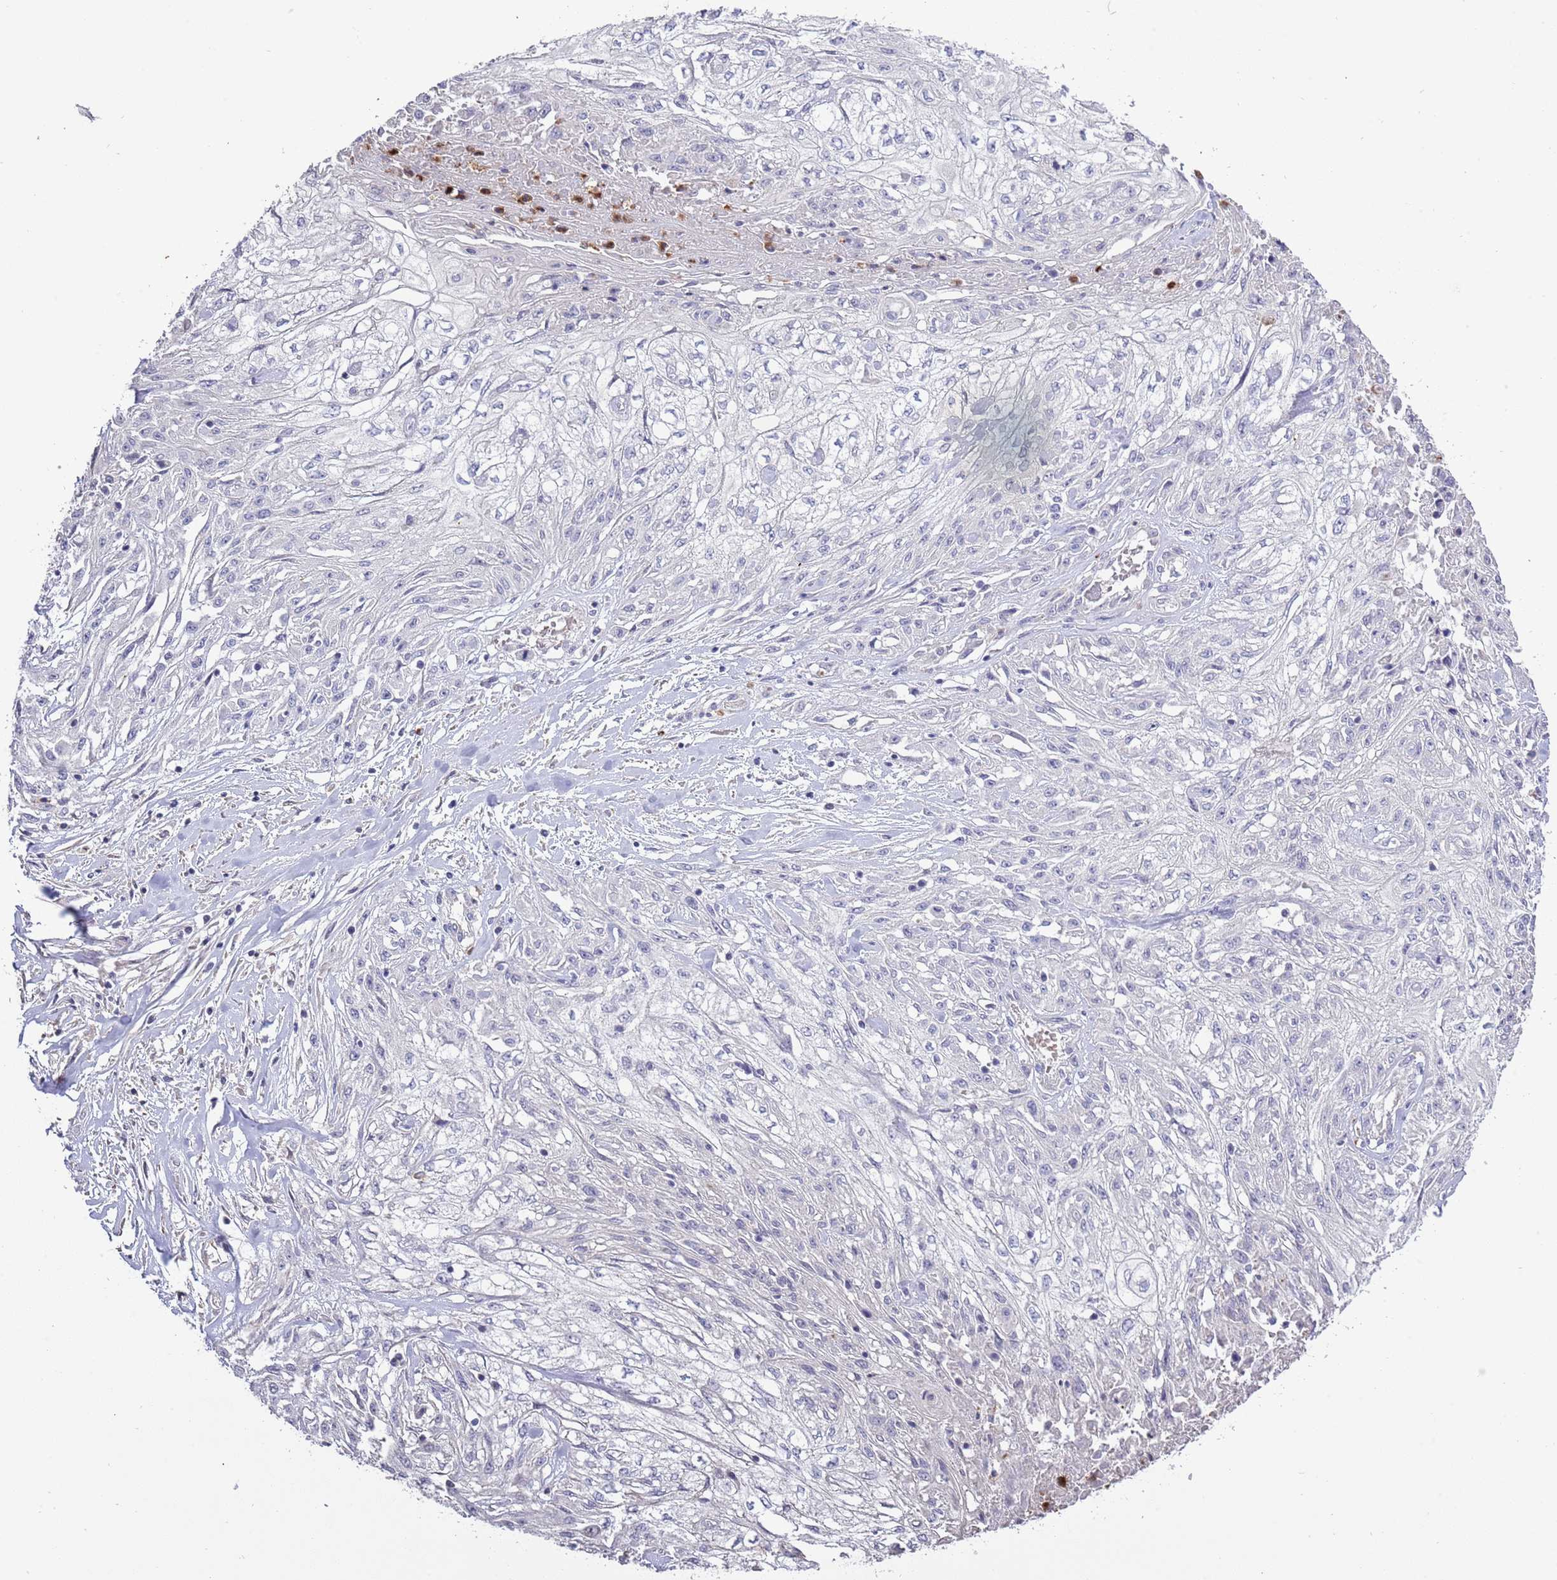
{"staining": {"intensity": "negative", "quantity": "none", "location": "none"}, "tissue": "skin cancer", "cell_type": "Tumor cells", "image_type": "cancer", "snomed": [{"axis": "morphology", "description": "Squamous cell carcinoma, NOS"}, {"axis": "morphology", "description": "Squamous cell carcinoma, metastatic, NOS"}, {"axis": "topography", "description": "Skin"}, {"axis": "topography", "description": "Lymph node"}], "caption": "Immunohistochemistry (IHC) photomicrograph of human skin squamous cell carcinoma stained for a protein (brown), which demonstrates no positivity in tumor cells.", "gene": "P2RY13", "patient": {"sex": "male", "age": 75}}